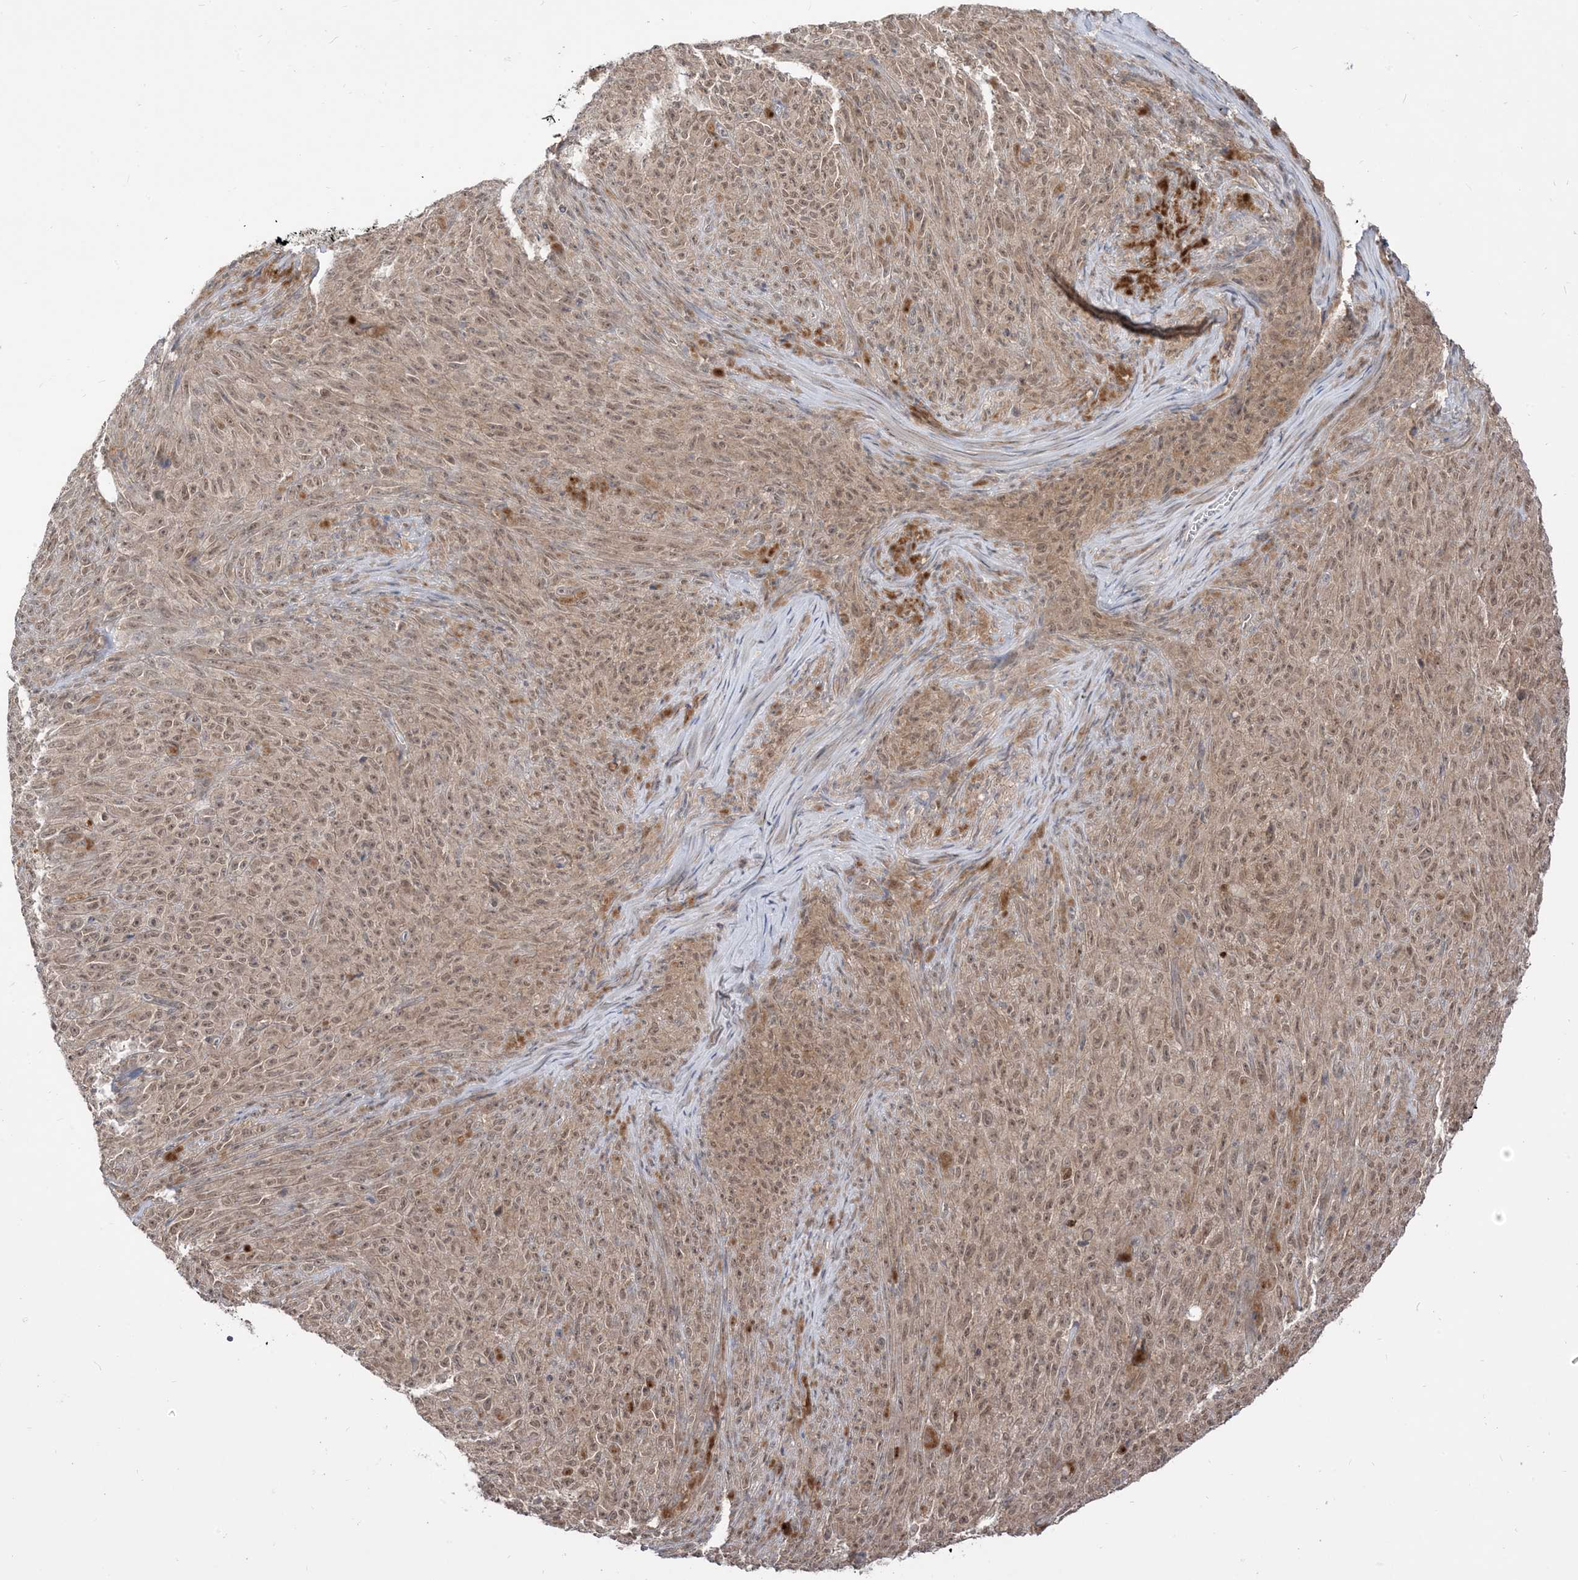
{"staining": {"intensity": "weak", "quantity": ">75%", "location": "cytoplasmic/membranous,nuclear"}, "tissue": "melanoma", "cell_type": "Tumor cells", "image_type": "cancer", "snomed": [{"axis": "morphology", "description": "Malignant melanoma, NOS"}, {"axis": "topography", "description": "Skin"}], "caption": "Melanoma stained with DAB (3,3'-diaminobenzidine) IHC exhibits low levels of weak cytoplasmic/membranous and nuclear expression in about >75% of tumor cells. The staining was performed using DAB to visualize the protein expression in brown, while the nuclei were stained in blue with hematoxylin (Magnification: 20x).", "gene": "TBCC", "patient": {"sex": "female", "age": 82}}